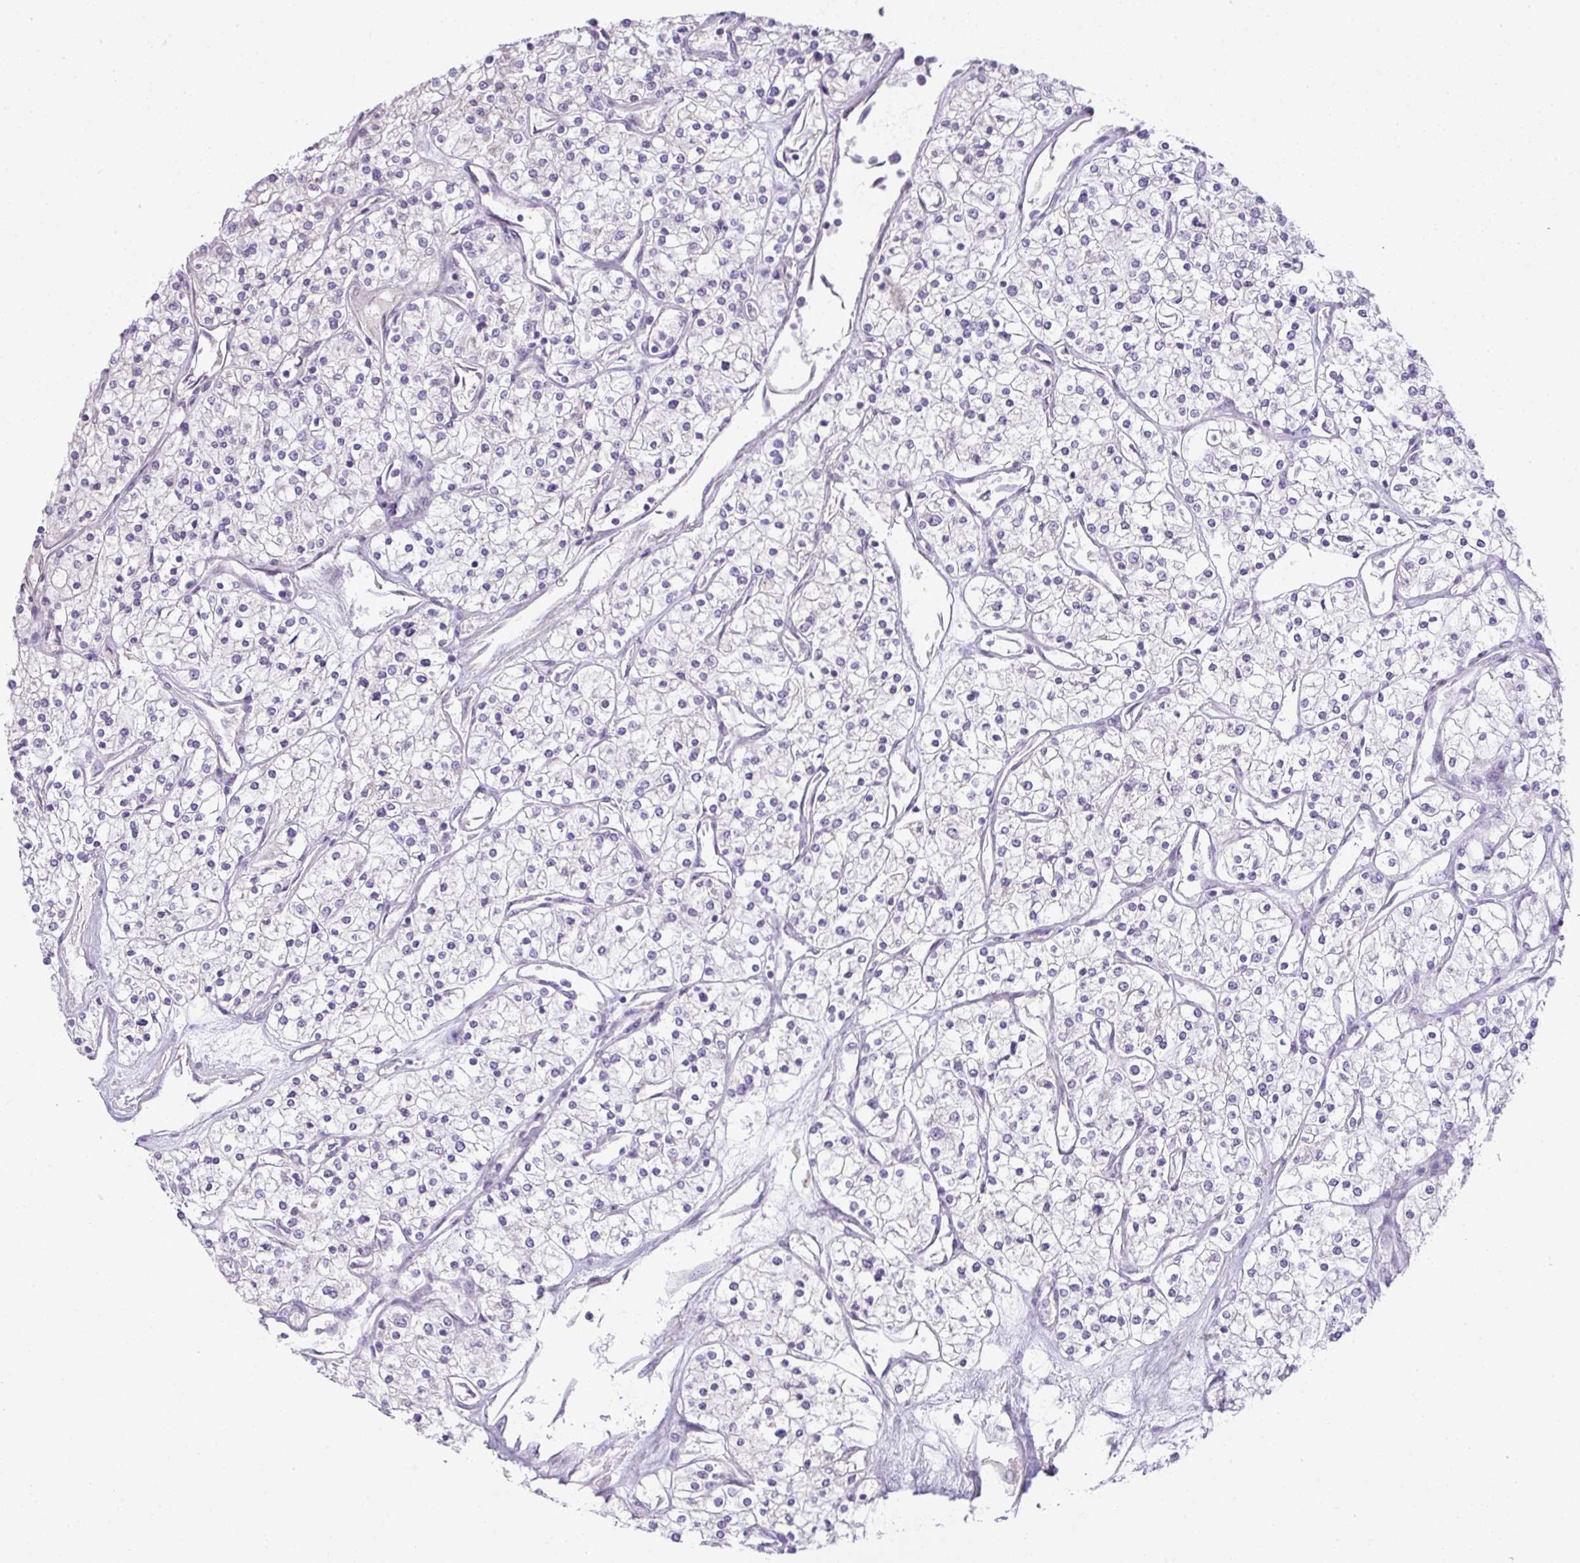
{"staining": {"intensity": "negative", "quantity": "none", "location": "none"}, "tissue": "renal cancer", "cell_type": "Tumor cells", "image_type": "cancer", "snomed": [{"axis": "morphology", "description": "Adenocarcinoma, NOS"}, {"axis": "topography", "description": "Kidney"}], "caption": "Immunohistochemistry (IHC) of adenocarcinoma (renal) demonstrates no positivity in tumor cells. Brightfield microscopy of immunohistochemistry (IHC) stained with DAB (3,3'-diaminobenzidine) (brown) and hematoxylin (blue), captured at high magnification.", "gene": "CMPK1", "patient": {"sex": "male", "age": 80}}